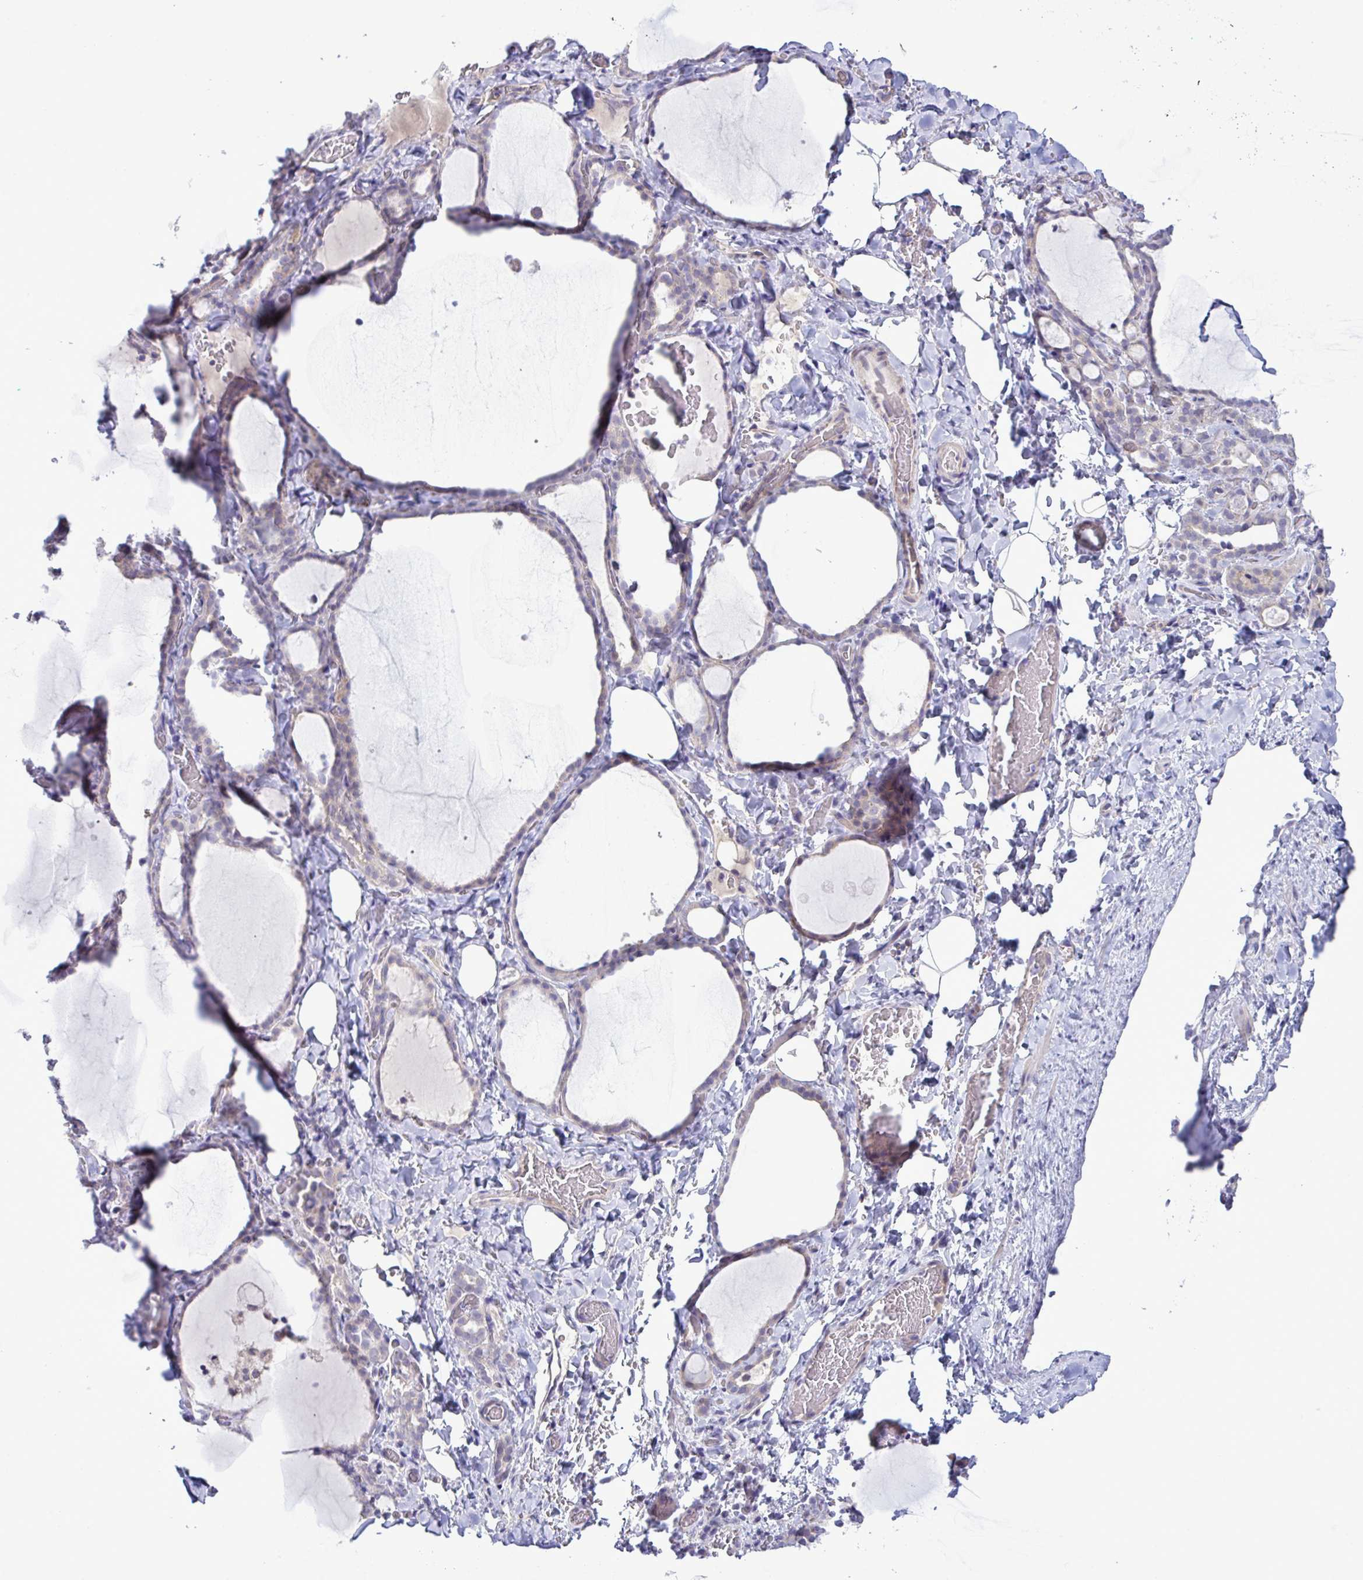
{"staining": {"intensity": "negative", "quantity": "none", "location": "none"}, "tissue": "thyroid gland", "cell_type": "Glandular cells", "image_type": "normal", "snomed": [{"axis": "morphology", "description": "Normal tissue, NOS"}, {"axis": "topography", "description": "Thyroid gland"}], "caption": "Immunohistochemistry (IHC) of benign thyroid gland reveals no positivity in glandular cells.", "gene": "SYNPO2L", "patient": {"sex": "female", "age": 22}}